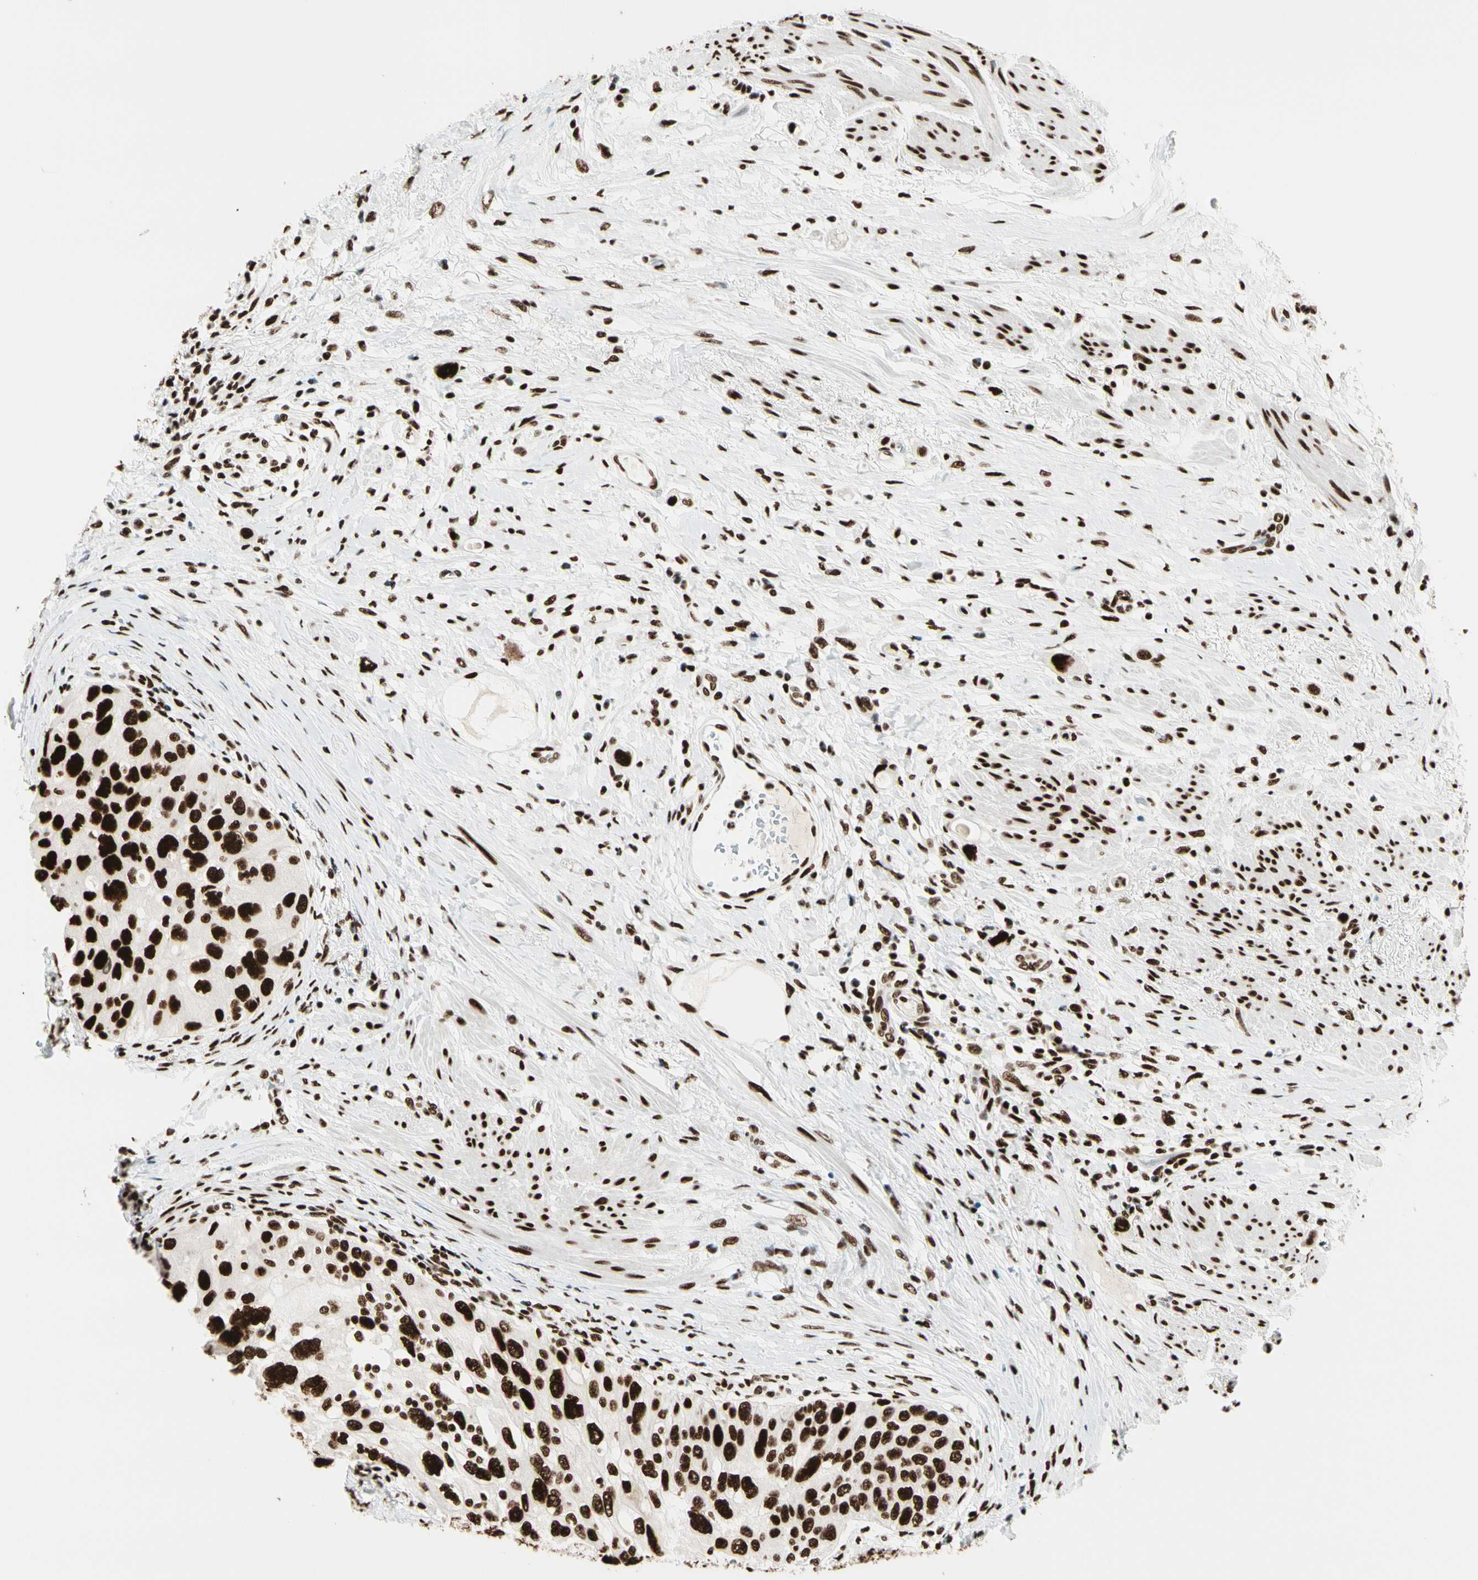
{"staining": {"intensity": "strong", "quantity": ">75%", "location": "nuclear"}, "tissue": "urothelial cancer", "cell_type": "Tumor cells", "image_type": "cancer", "snomed": [{"axis": "morphology", "description": "Urothelial carcinoma, High grade"}, {"axis": "topography", "description": "Urinary bladder"}], "caption": "Urothelial cancer stained with DAB IHC shows high levels of strong nuclear positivity in approximately >75% of tumor cells.", "gene": "CCAR1", "patient": {"sex": "female", "age": 56}}